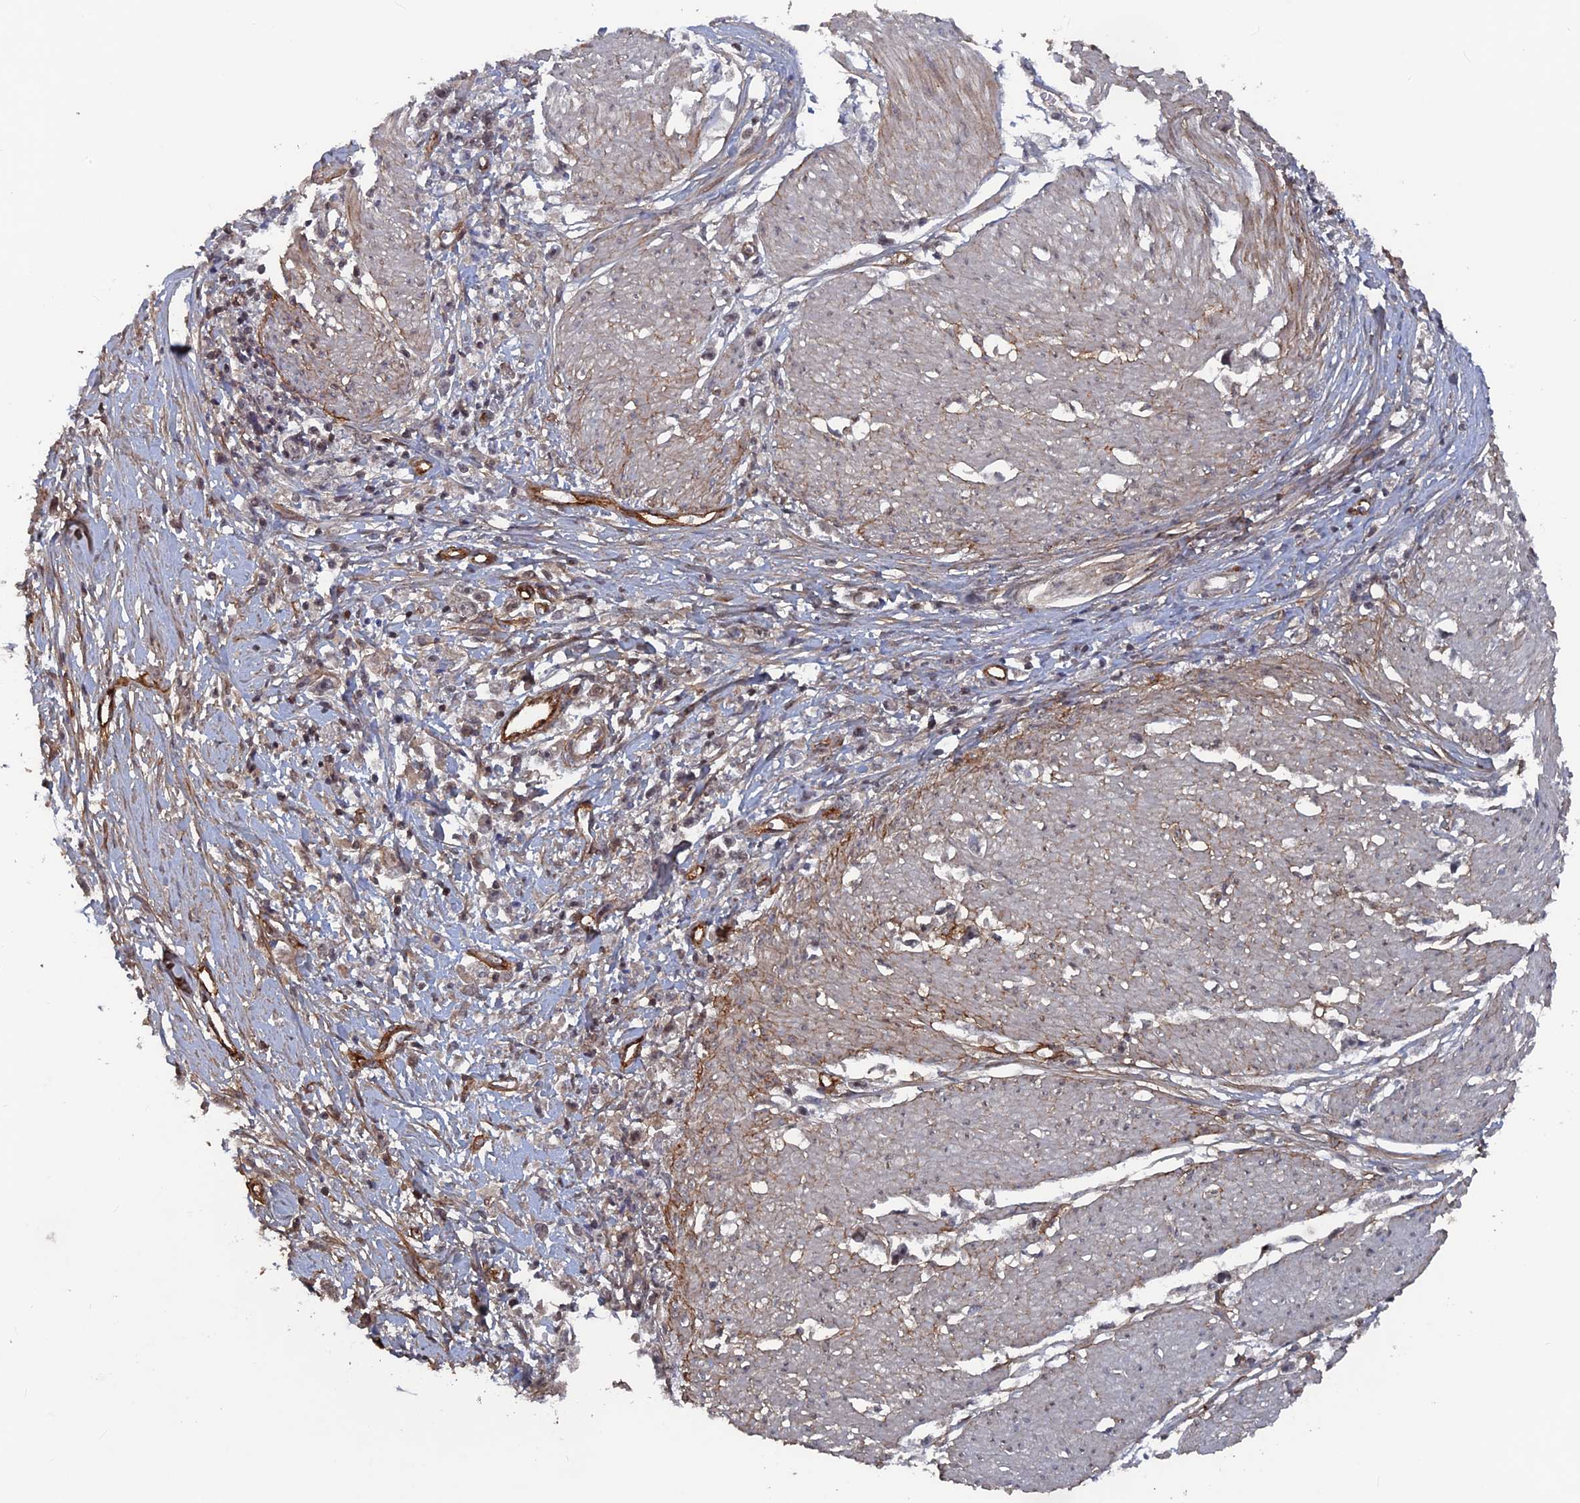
{"staining": {"intensity": "negative", "quantity": "none", "location": "none"}, "tissue": "stomach cancer", "cell_type": "Tumor cells", "image_type": "cancer", "snomed": [{"axis": "morphology", "description": "Adenocarcinoma, NOS"}, {"axis": "topography", "description": "Stomach"}], "caption": "Stomach cancer was stained to show a protein in brown. There is no significant expression in tumor cells. (Immunohistochemistry (ihc), brightfield microscopy, high magnification).", "gene": "SH3D21", "patient": {"sex": "female", "age": 59}}